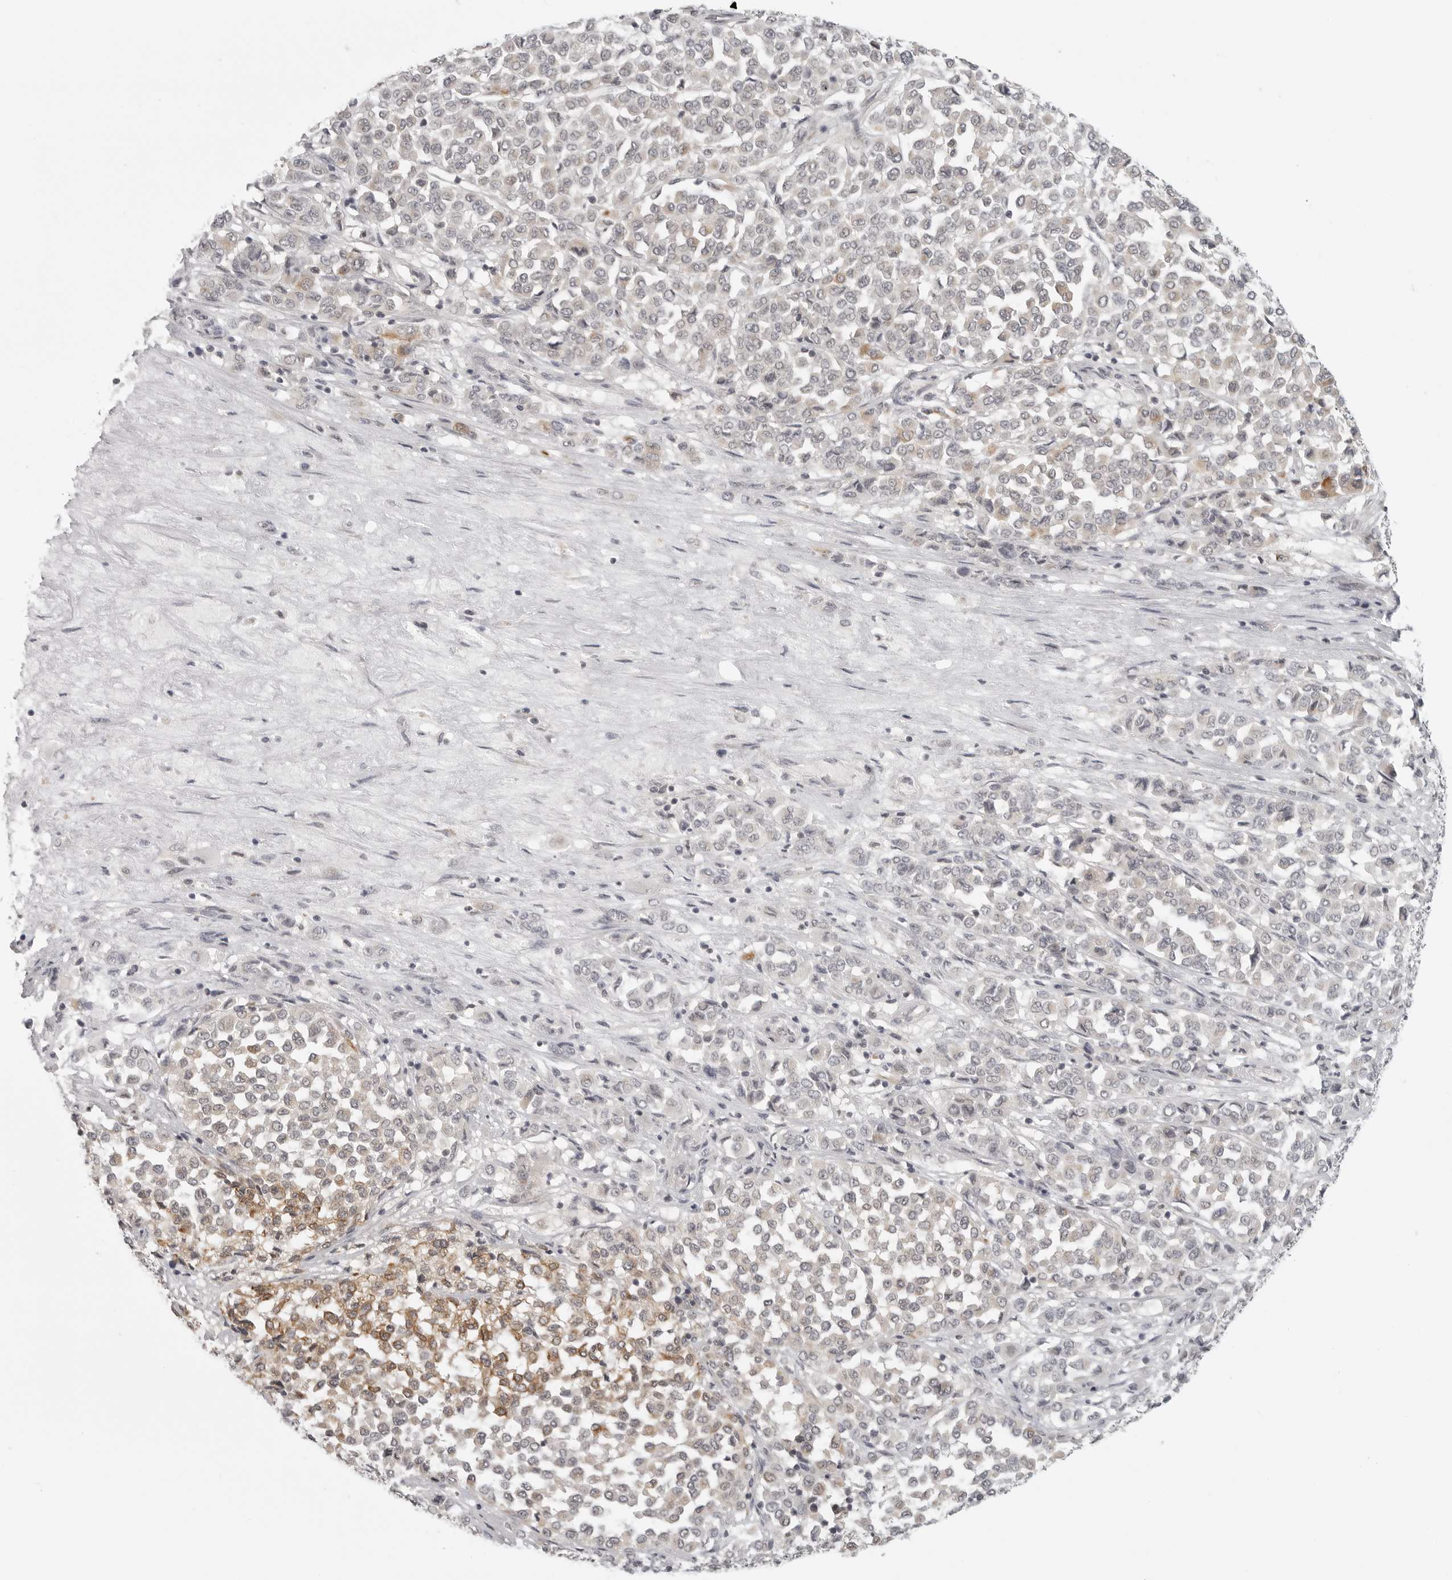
{"staining": {"intensity": "moderate", "quantity": "<25%", "location": "cytoplasmic/membranous"}, "tissue": "melanoma", "cell_type": "Tumor cells", "image_type": "cancer", "snomed": [{"axis": "morphology", "description": "Malignant melanoma, Metastatic site"}, {"axis": "topography", "description": "Pancreas"}], "caption": "A high-resolution photomicrograph shows IHC staining of malignant melanoma (metastatic site), which displays moderate cytoplasmic/membranous positivity in about <25% of tumor cells. The staining was performed using DAB (3,3'-diaminobenzidine), with brown indicating positive protein expression. Nuclei are stained blue with hematoxylin.", "gene": "TUT4", "patient": {"sex": "female", "age": 30}}